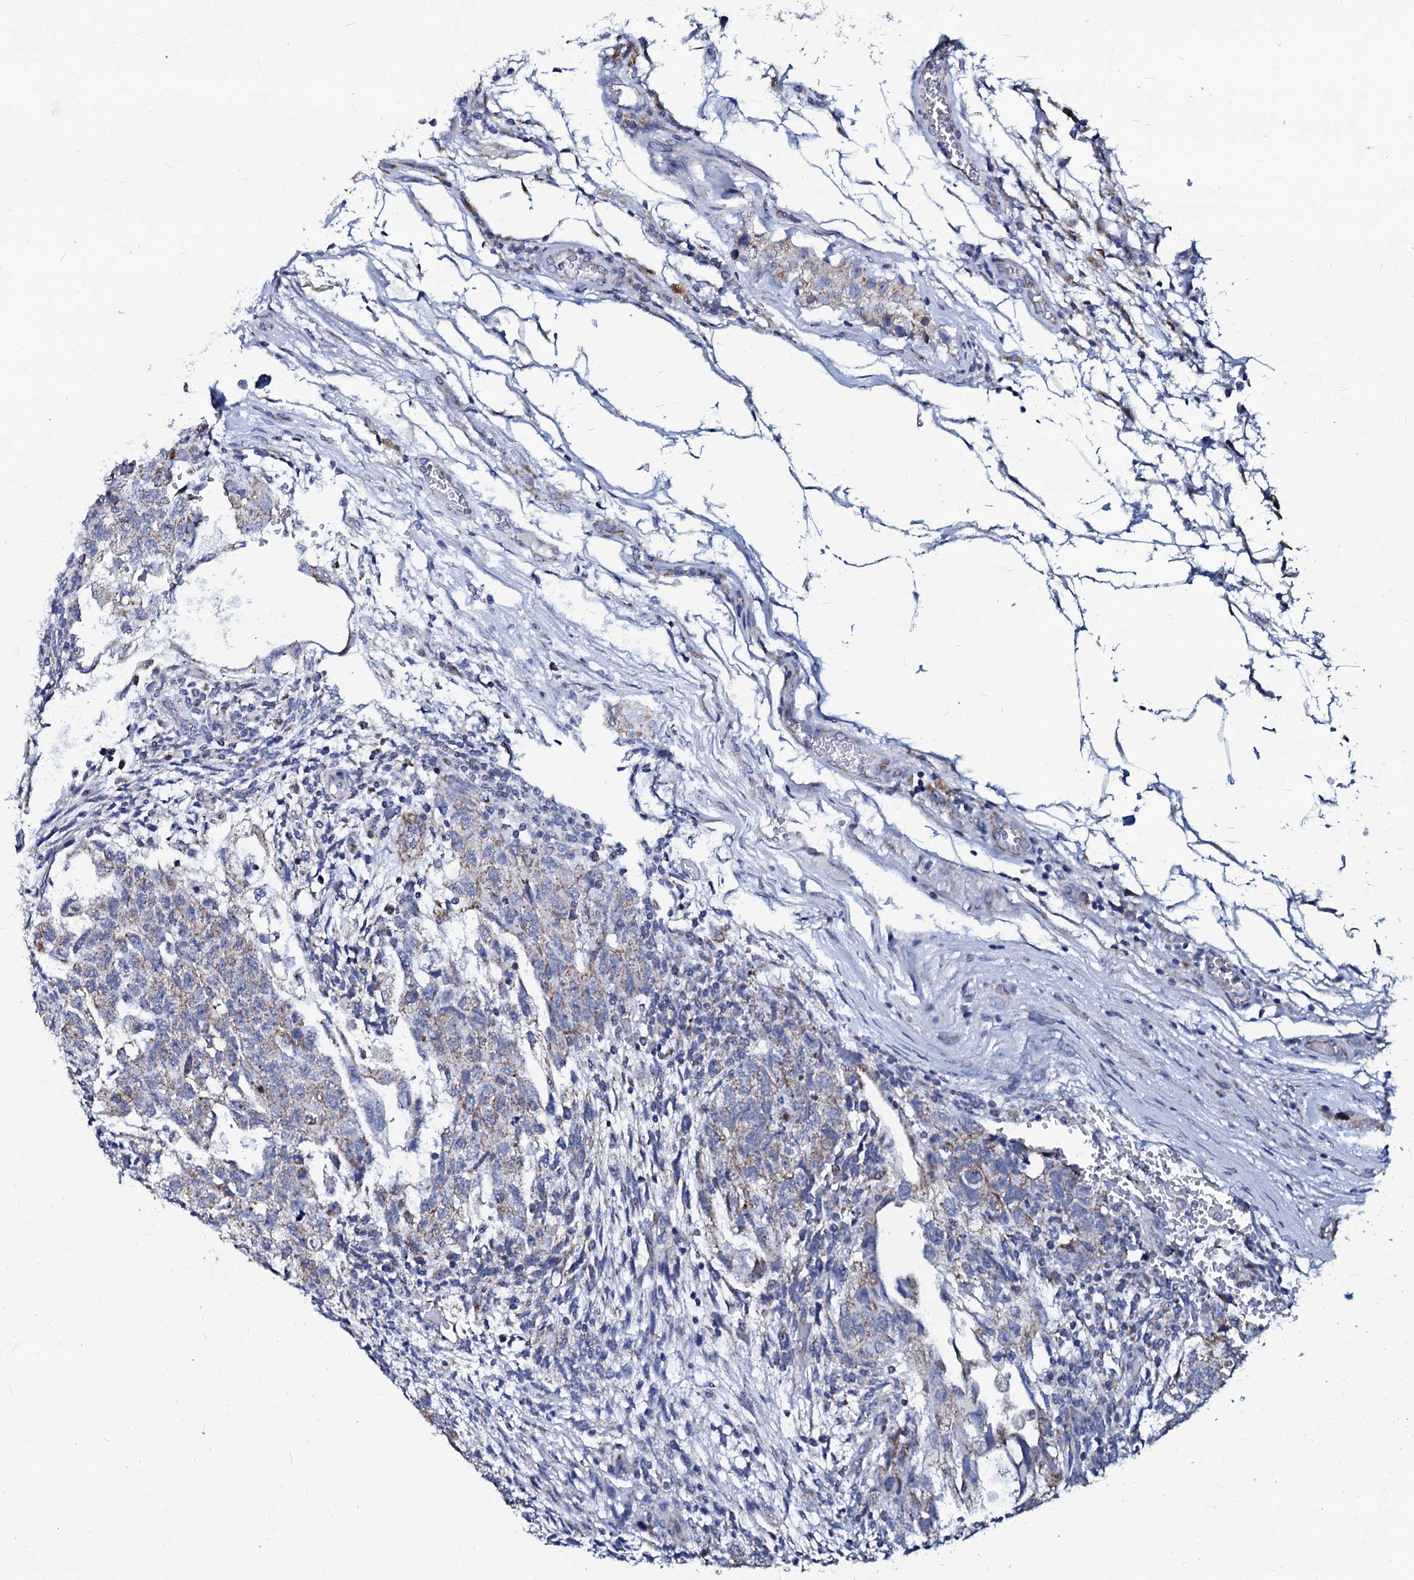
{"staining": {"intensity": "weak", "quantity": "25%-75%", "location": "cytoplasmic/membranous"}, "tissue": "testis cancer", "cell_type": "Tumor cells", "image_type": "cancer", "snomed": [{"axis": "morphology", "description": "Normal tissue, NOS"}, {"axis": "morphology", "description": "Carcinoma, Embryonal, NOS"}, {"axis": "topography", "description": "Testis"}], "caption": "This image displays testis cancer stained with IHC to label a protein in brown. The cytoplasmic/membranous of tumor cells show weak positivity for the protein. Nuclei are counter-stained blue.", "gene": "SLC37A4", "patient": {"sex": "male", "age": 36}}